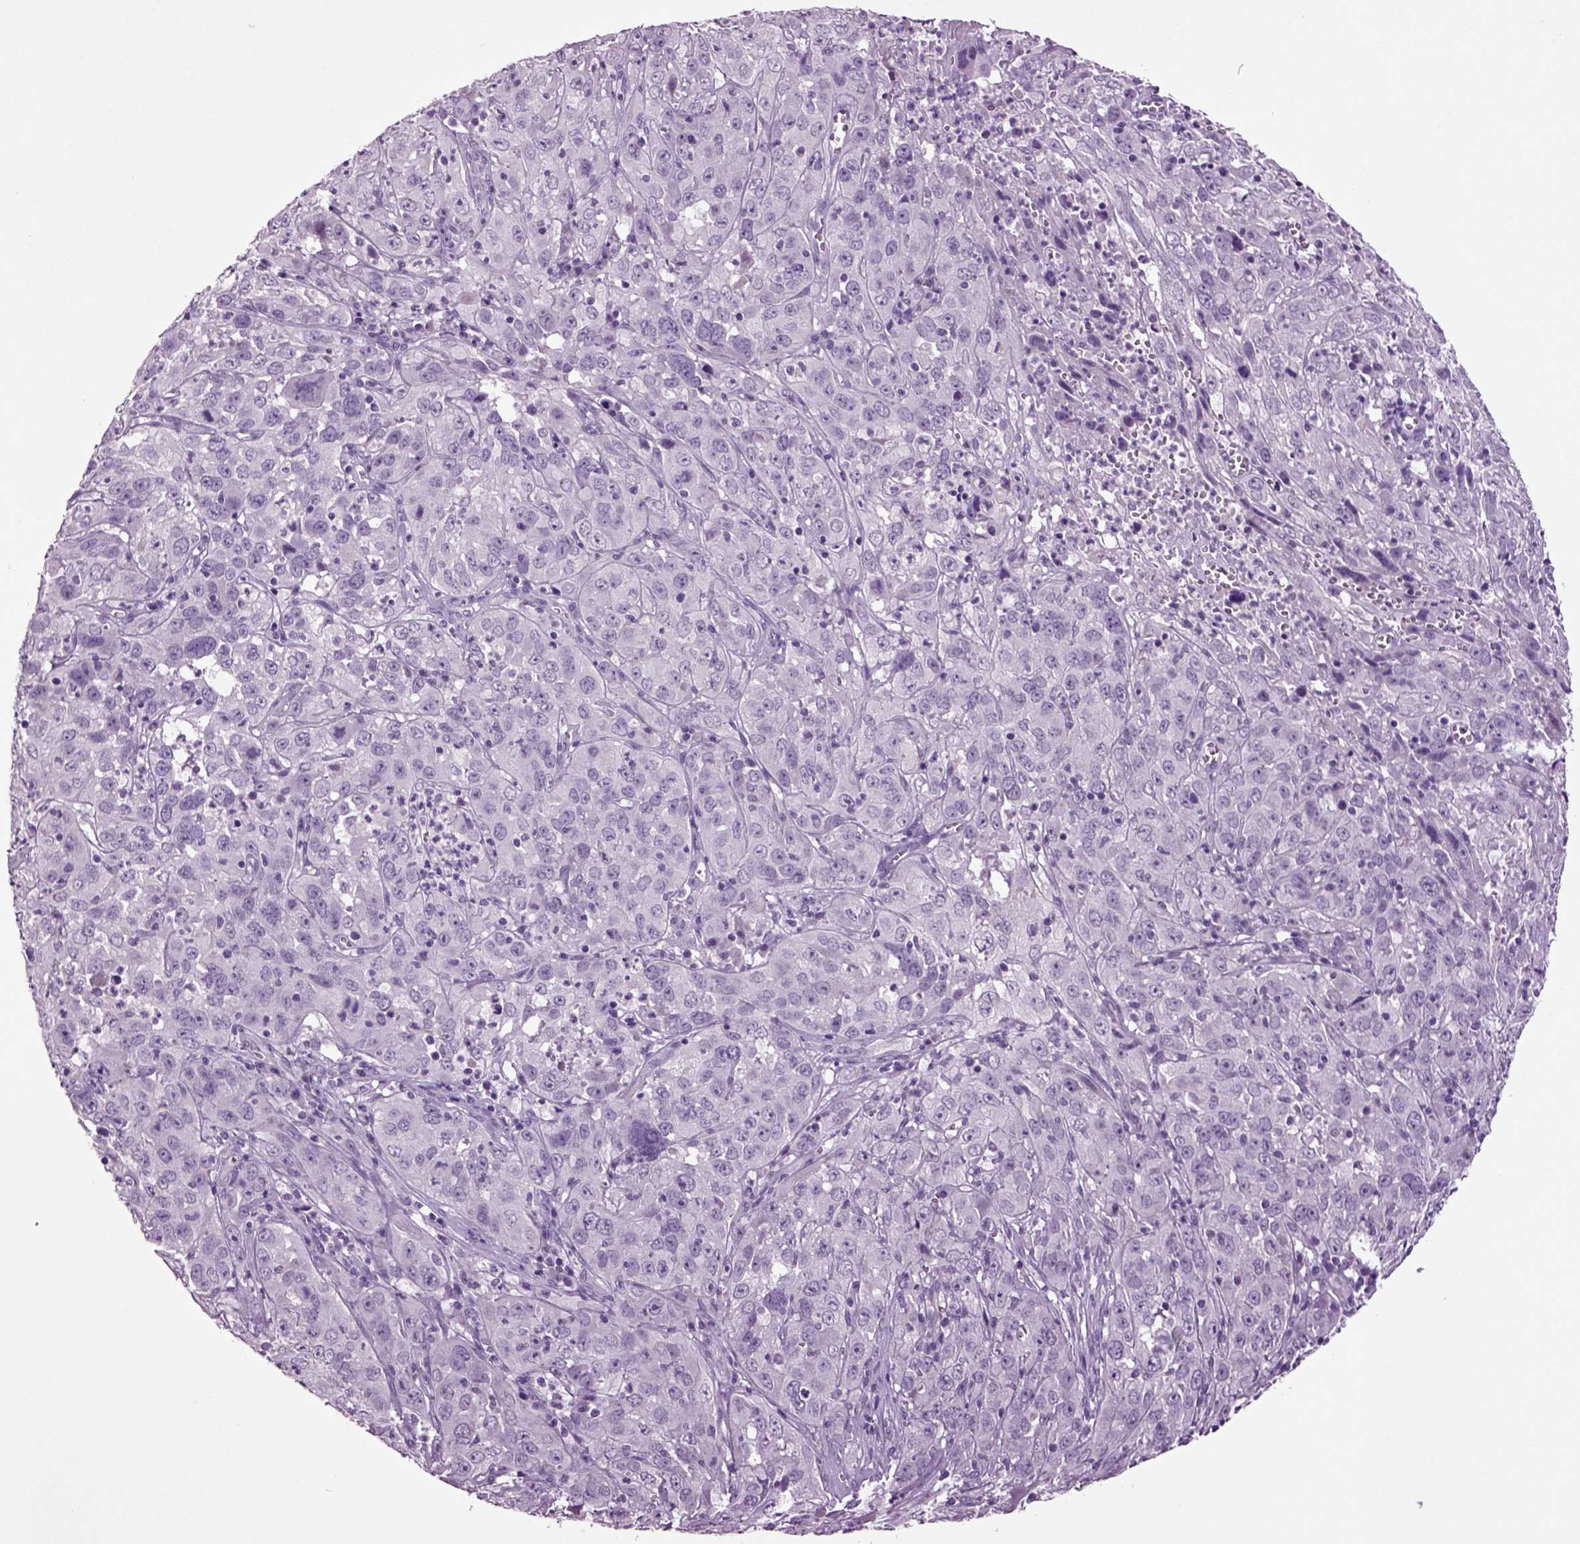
{"staining": {"intensity": "negative", "quantity": "none", "location": "none"}, "tissue": "cervical cancer", "cell_type": "Tumor cells", "image_type": "cancer", "snomed": [{"axis": "morphology", "description": "Squamous cell carcinoma, NOS"}, {"axis": "topography", "description": "Cervix"}], "caption": "Human cervical cancer (squamous cell carcinoma) stained for a protein using immunohistochemistry (IHC) displays no staining in tumor cells.", "gene": "SLC17A6", "patient": {"sex": "female", "age": 32}}